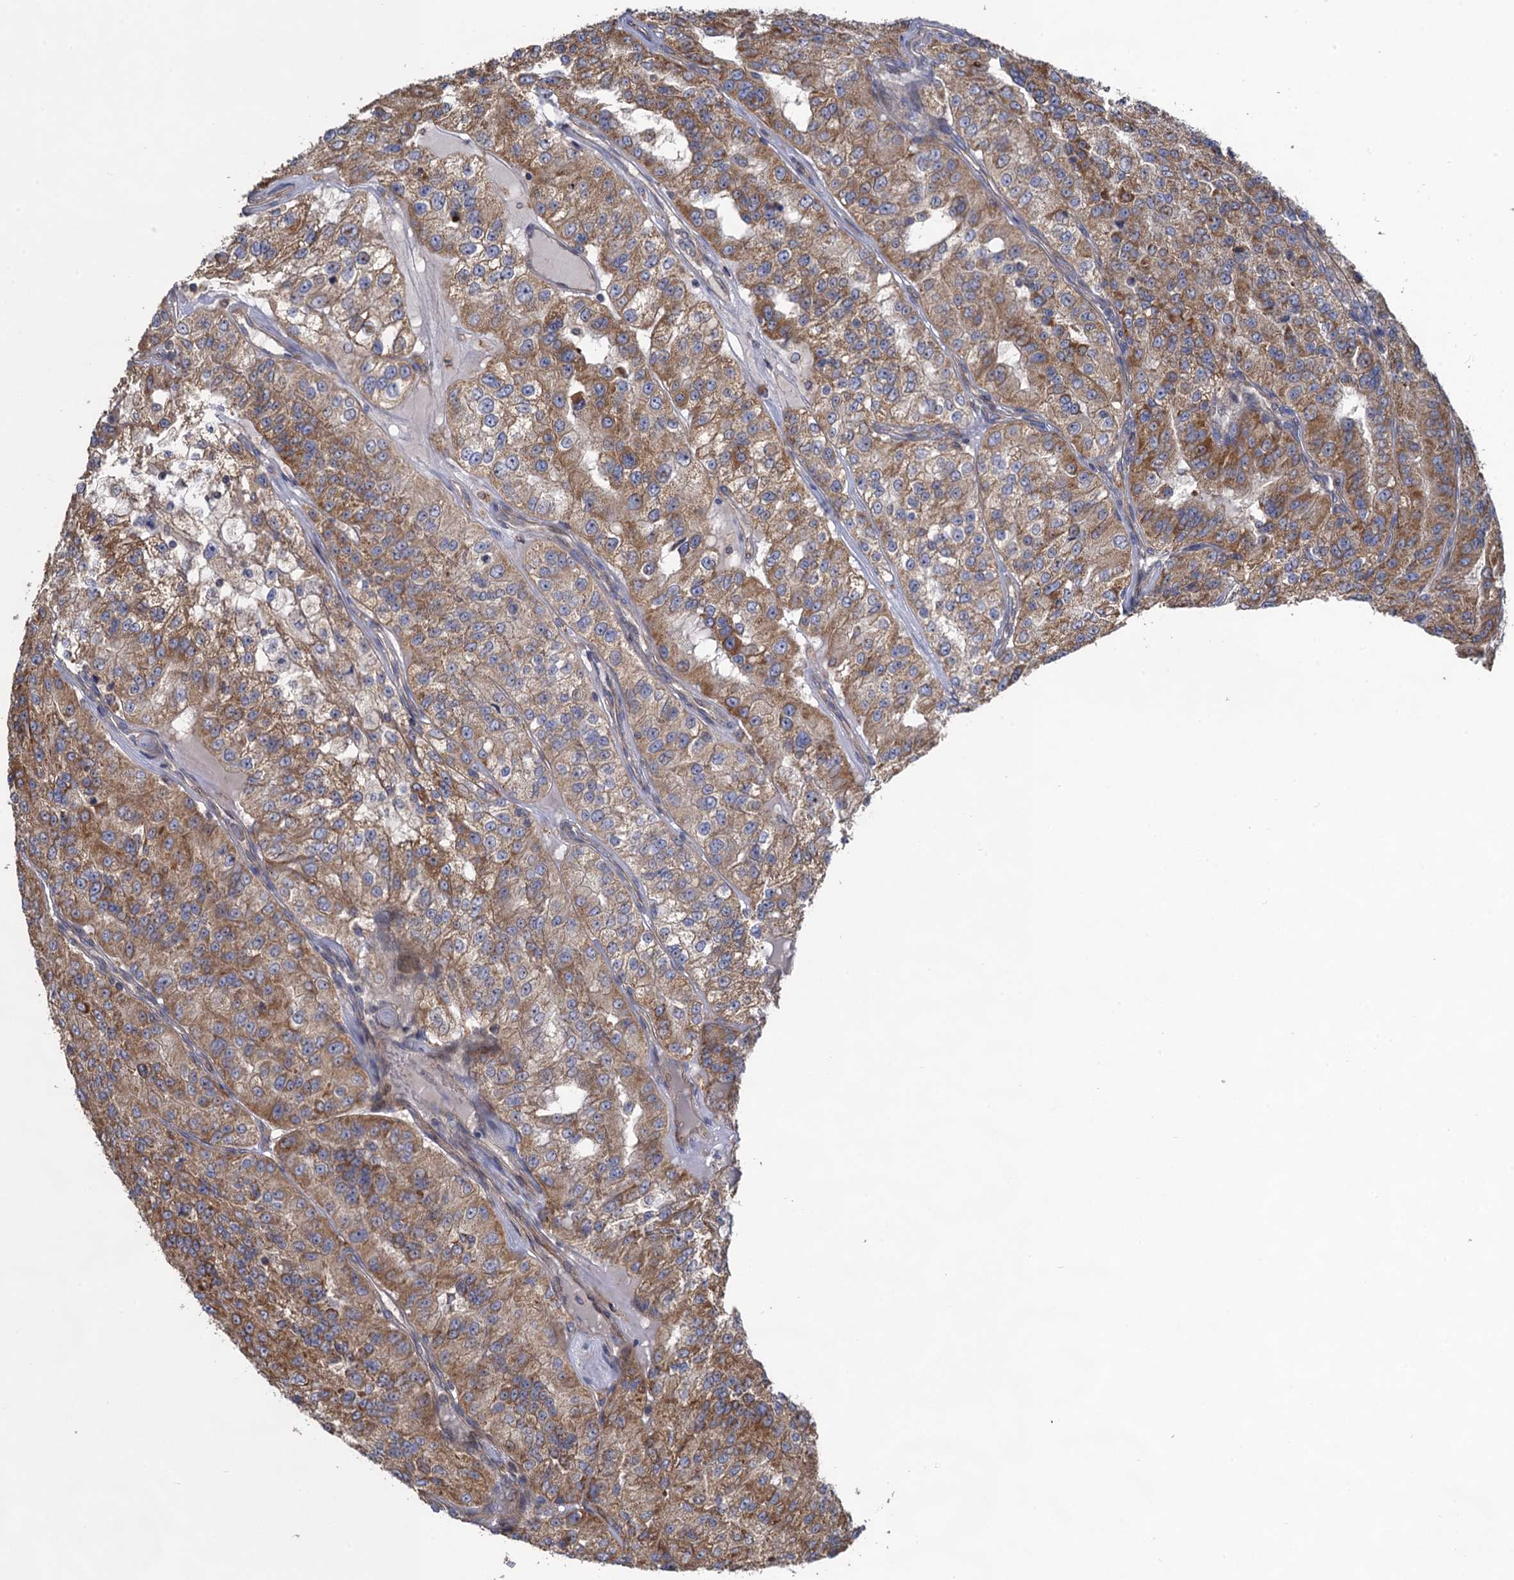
{"staining": {"intensity": "moderate", "quantity": "25%-75%", "location": "cytoplasmic/membranous"}, "tissue": "renal cancer", "cell_type": "Tumor cells", "image_type": "cancer", "snomed": [{"axis": "morphology", "description": "Adenocarcinoma, NOS"}, {"axis": "topography", "description": "Kidney"}], "caption": "Protein staining by IHC demonstrates moderate cytoplasmic/membranous staining in about 25%-75% of tumor cells in renal cancer.", "gene": "WDR88", "patient": {"sex": "female", "age": 63}}